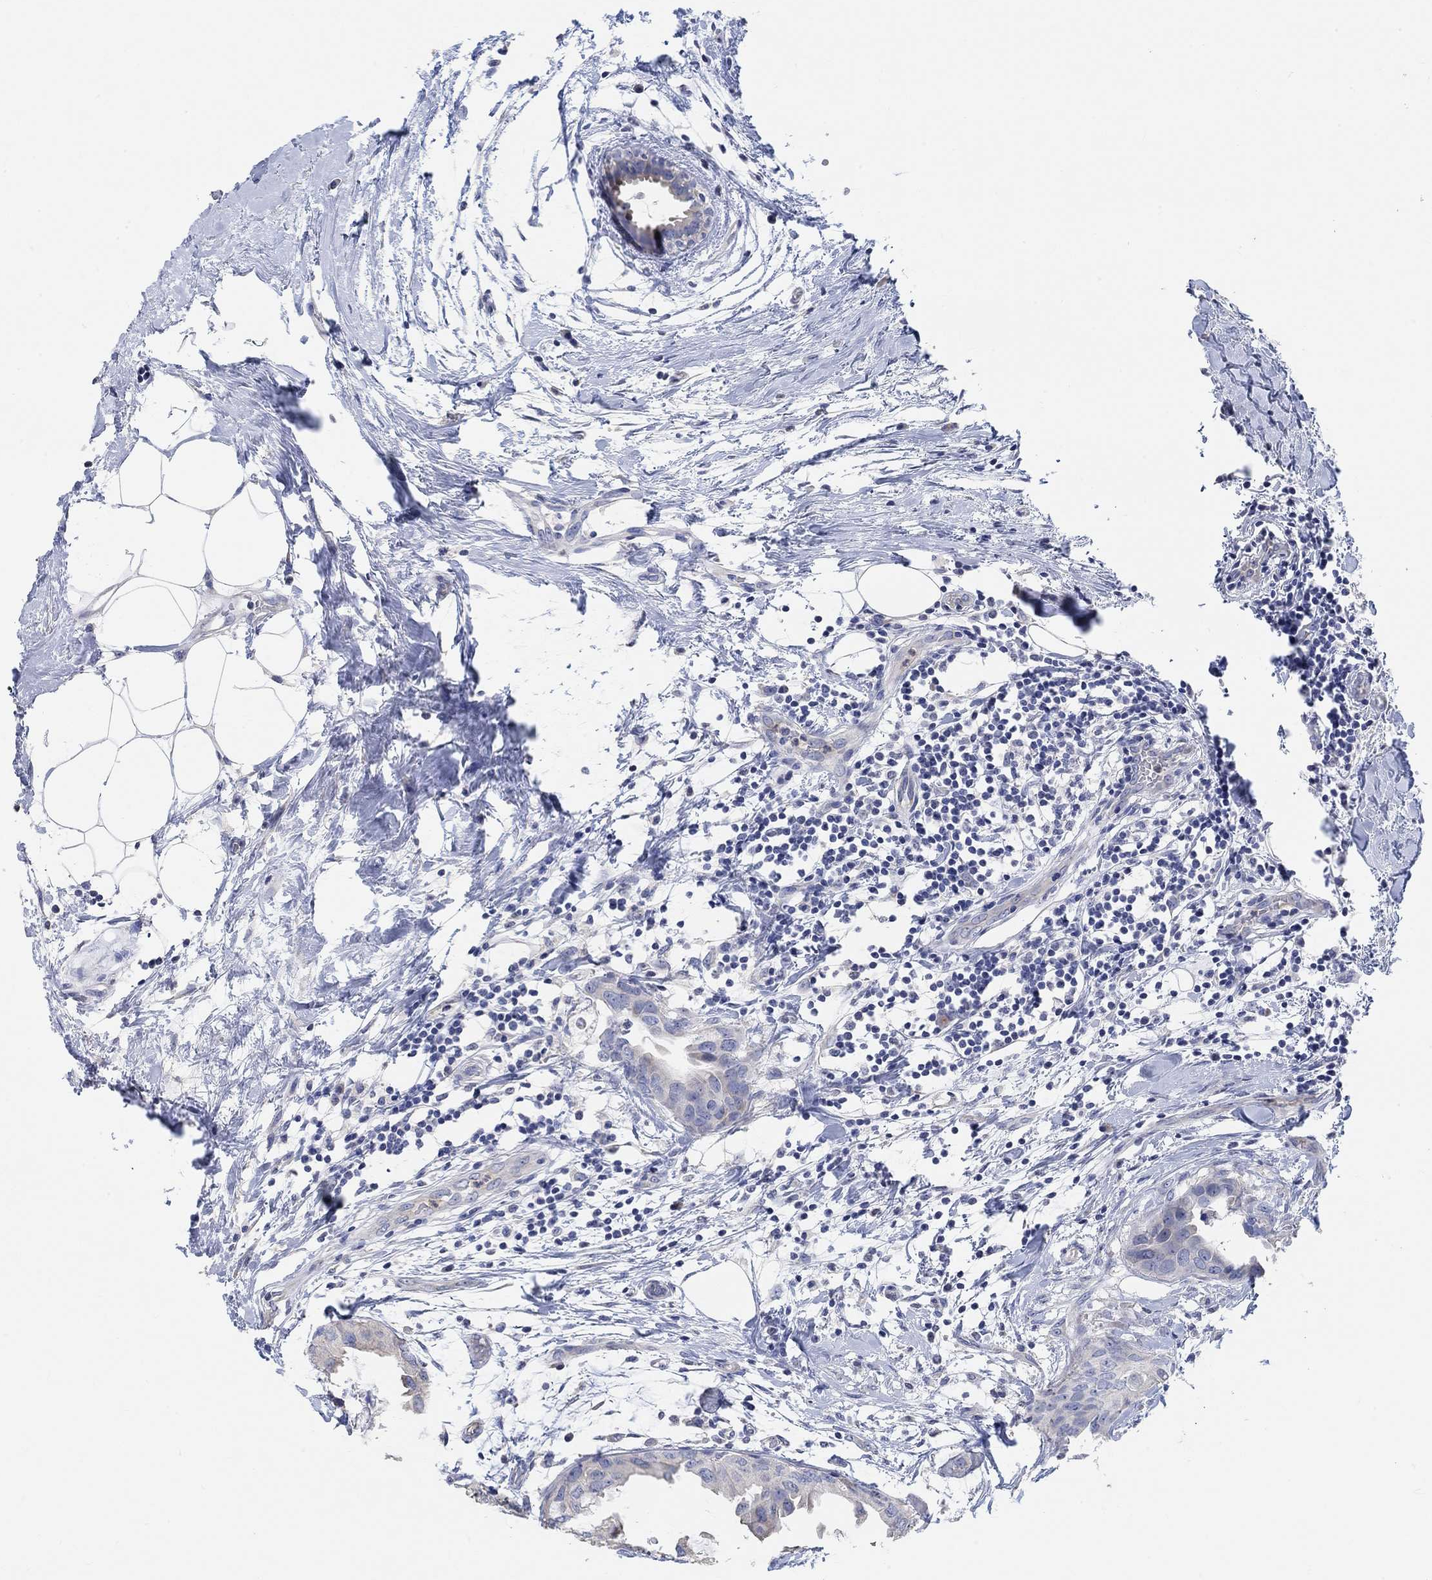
{"staining": {"intensity": "weak", "quantity": "<25%", "location": "cytoplasmic/membranous"}, "tissue": "breast cancer", "cell_type": "Tumor cells", "image_type": "cancer", "snomed": [{"axis": "morphology", "description": "Normal tissue, NOS"}, {"axis": "morphology", "description": "Duct carcinoma"}, {"axis": "topography", "description": "Breast"}], "caption": "Protein analysis of breast cancer reveals no significant staining in tumor cells.", "gene": "NLRP14", "patient": {"sex": "female", "age": 40}}